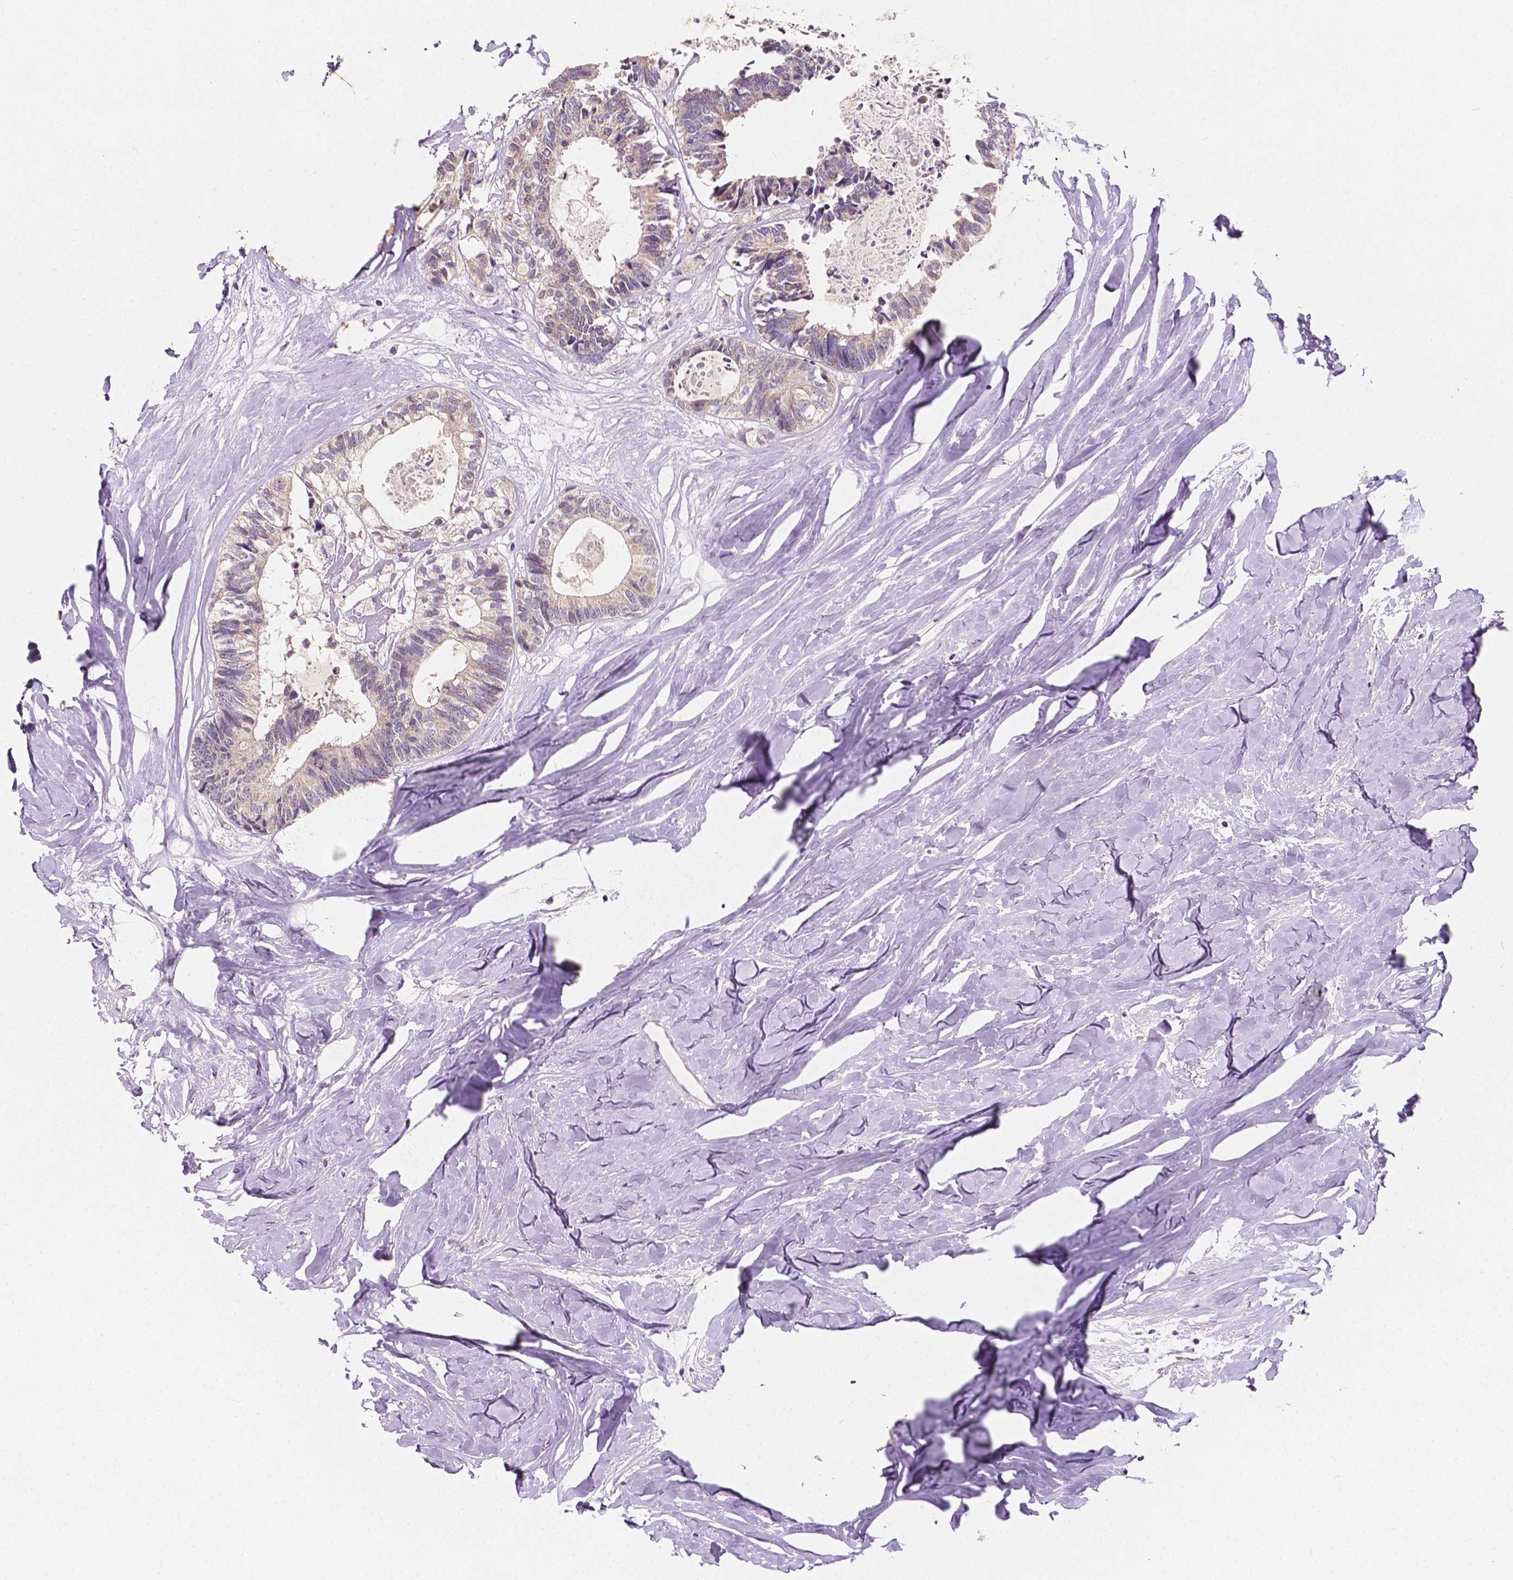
{"staining": {"intensity": "weak", "quantity": "<25%", "location": "nuclear"}, "tissue": "colorectal cancer", "cell_type": "Tumor cells", "image_type": "cancer", "snomed": [{"axis": "morphology", "description": "Adenocarcinoma, NOS"}, {"axis": "topography", "description": "Colon"}, {"axis": "topography", "description": "Rectum"}], "caption": "Colorectal cancer was stained to show a protein in brown. There is no significant positivity in tumor cells. (DAB IHC with hematoxylin counter stain).", "gene": "SIRT2", "patient": {"sex": "male", "age": 57}}